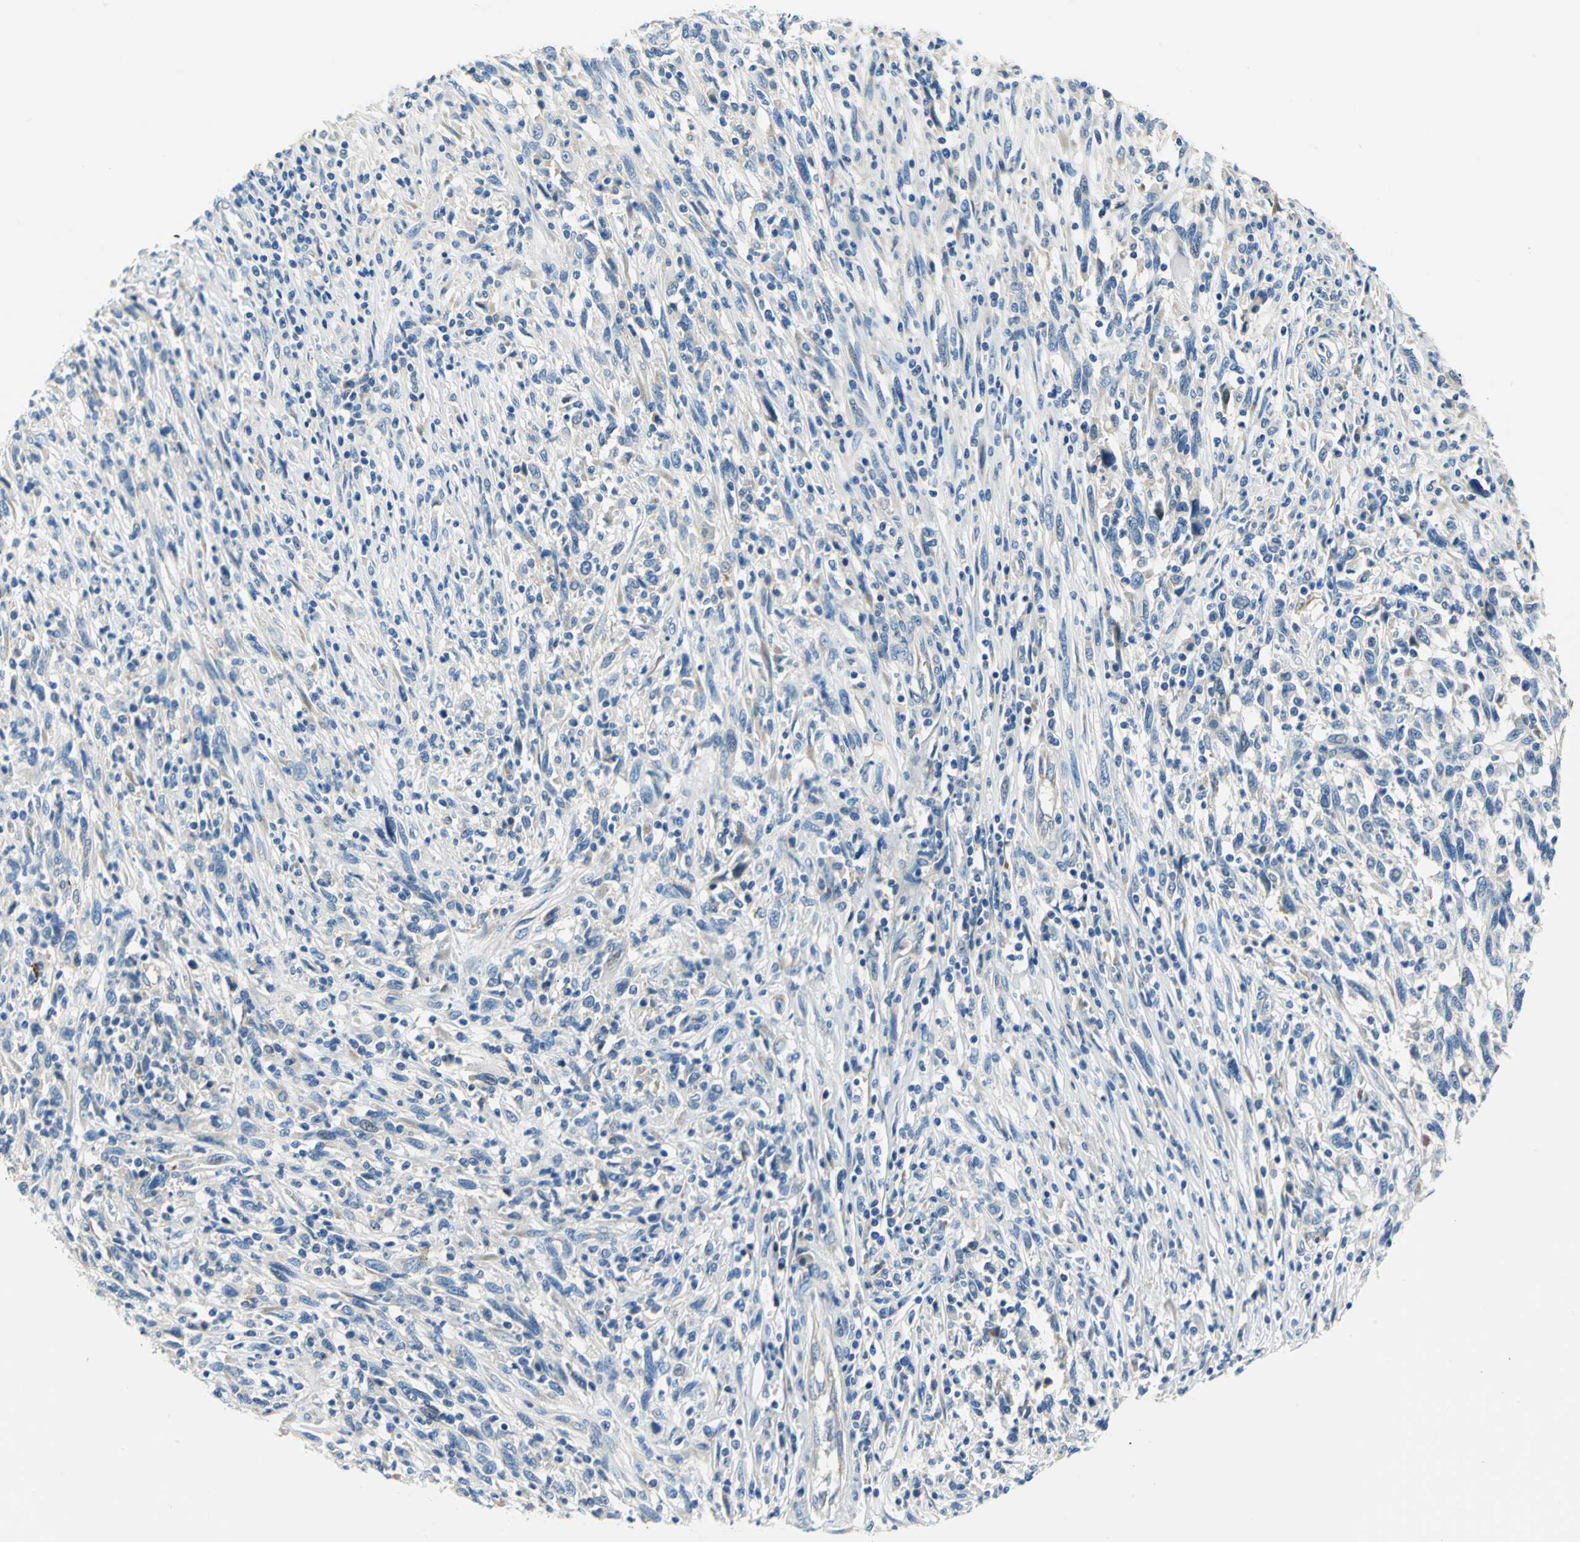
{"staining": {"intensity": "negative", "quantity": "none", "location": "none"}, "tissue": "melanoma", "cell_type": "Tumor cells", "image_type": "cancer", "snomed": [{"axis": "morphology", "description": "Malignant melanoma, Metastatic site"}, {"axis": "topography", "description": "Lymph node"}], "caption": "Malignant melanoma (metastatic site) was stained to show a protein in brown. There is no significant positivity in tumor cells.", "gene": "TRIM25", "patient": {"sex": "male", "age": 61}}